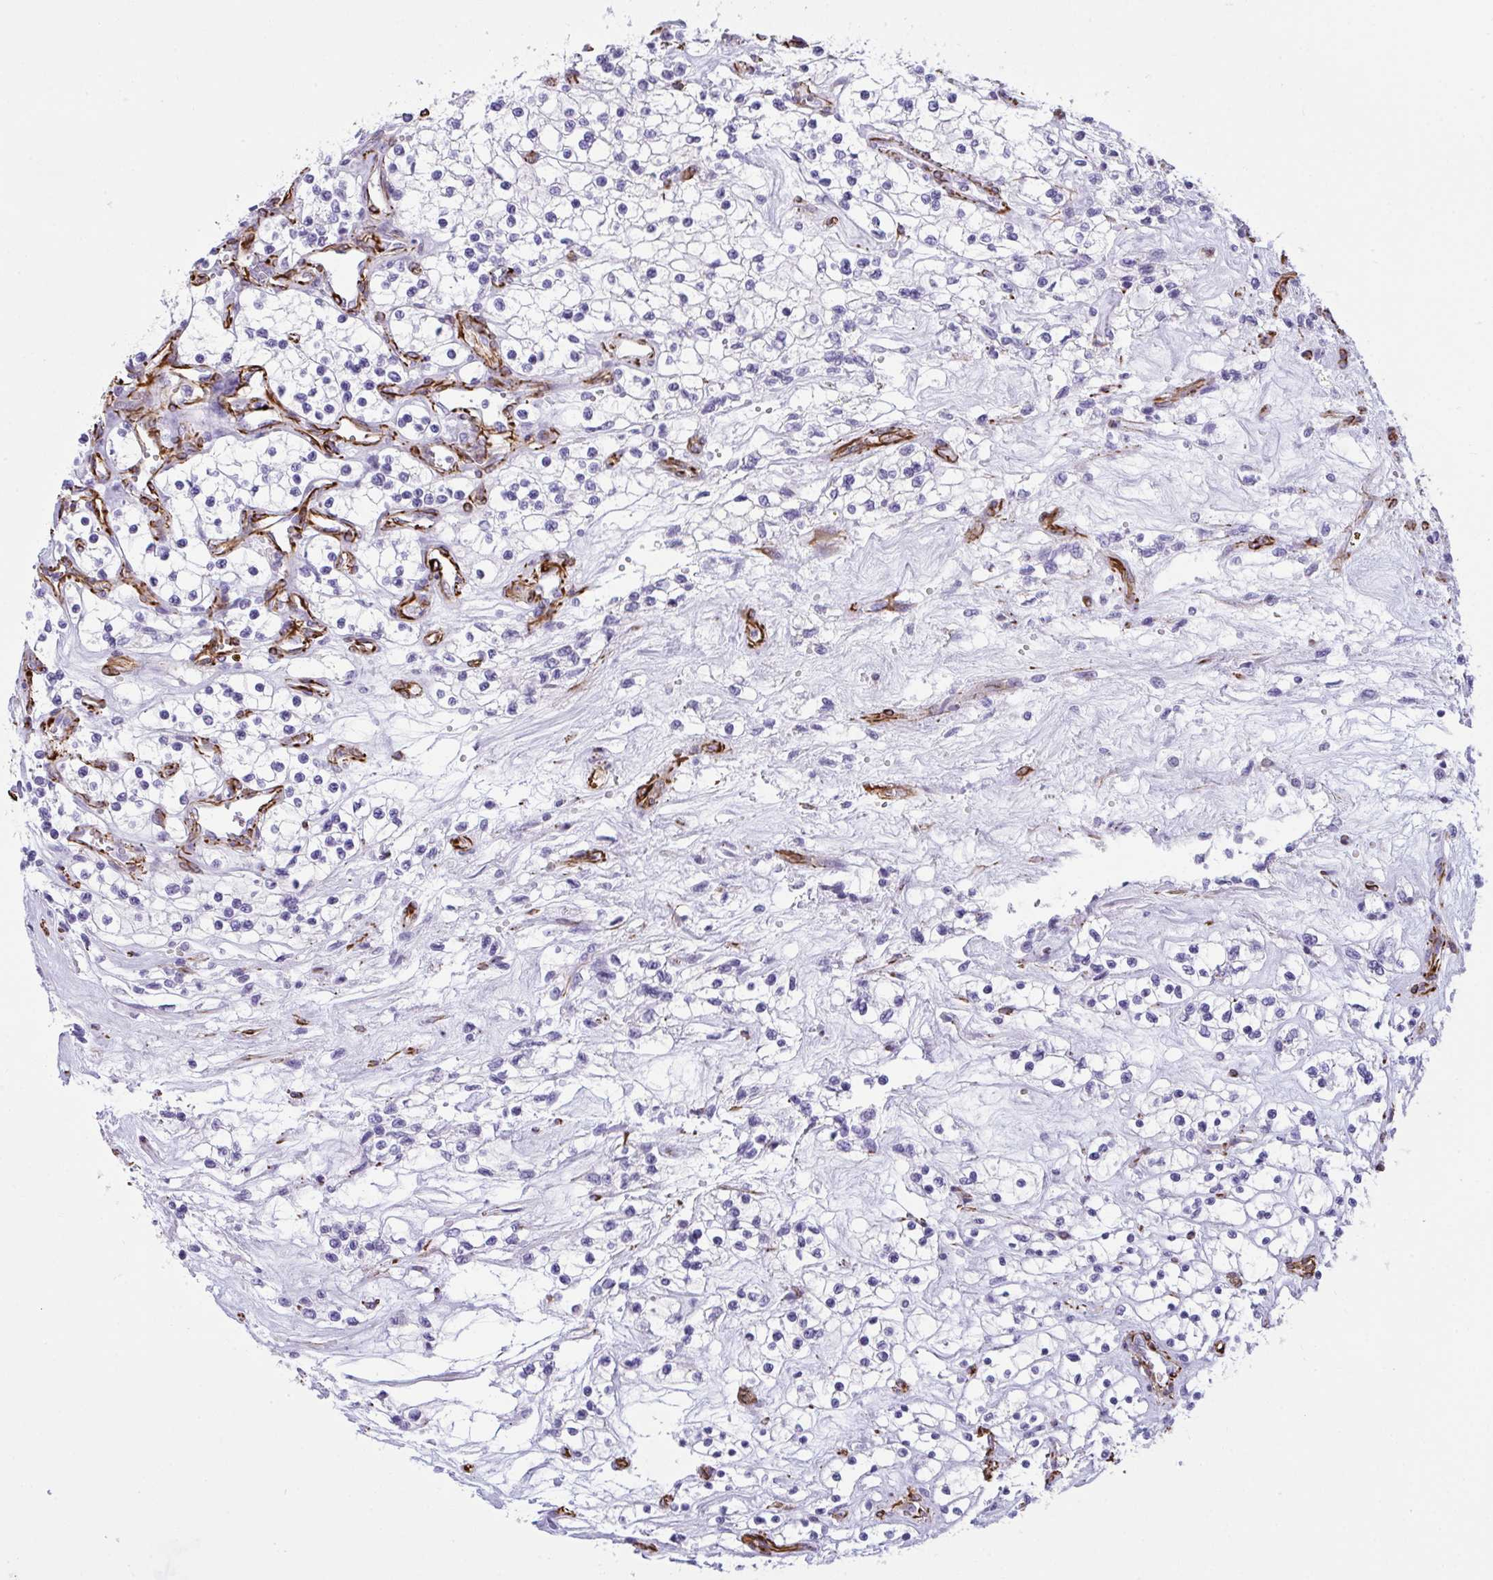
{"staining": {"intensity": "negative", "quantity": "none", "location": "none"}, "tissue": "renal cancer", "cell_type": "Tumor cells", "image_type": "cancer", "snomed": [{"axis": "morphology", "description": "Adenocarcinoma, NOS"}, {"axis": "topography", "description": "Kidney"}], "caption": "Immunohistochemistry (IHC) image of neoplastic tissue: human adenocarcinoma (renal) stained with DAB demonstrates no significant protein positivity in tumor cells.", "gene": "SLC35B1", "patient": {"sex": "female", "age": 69}}